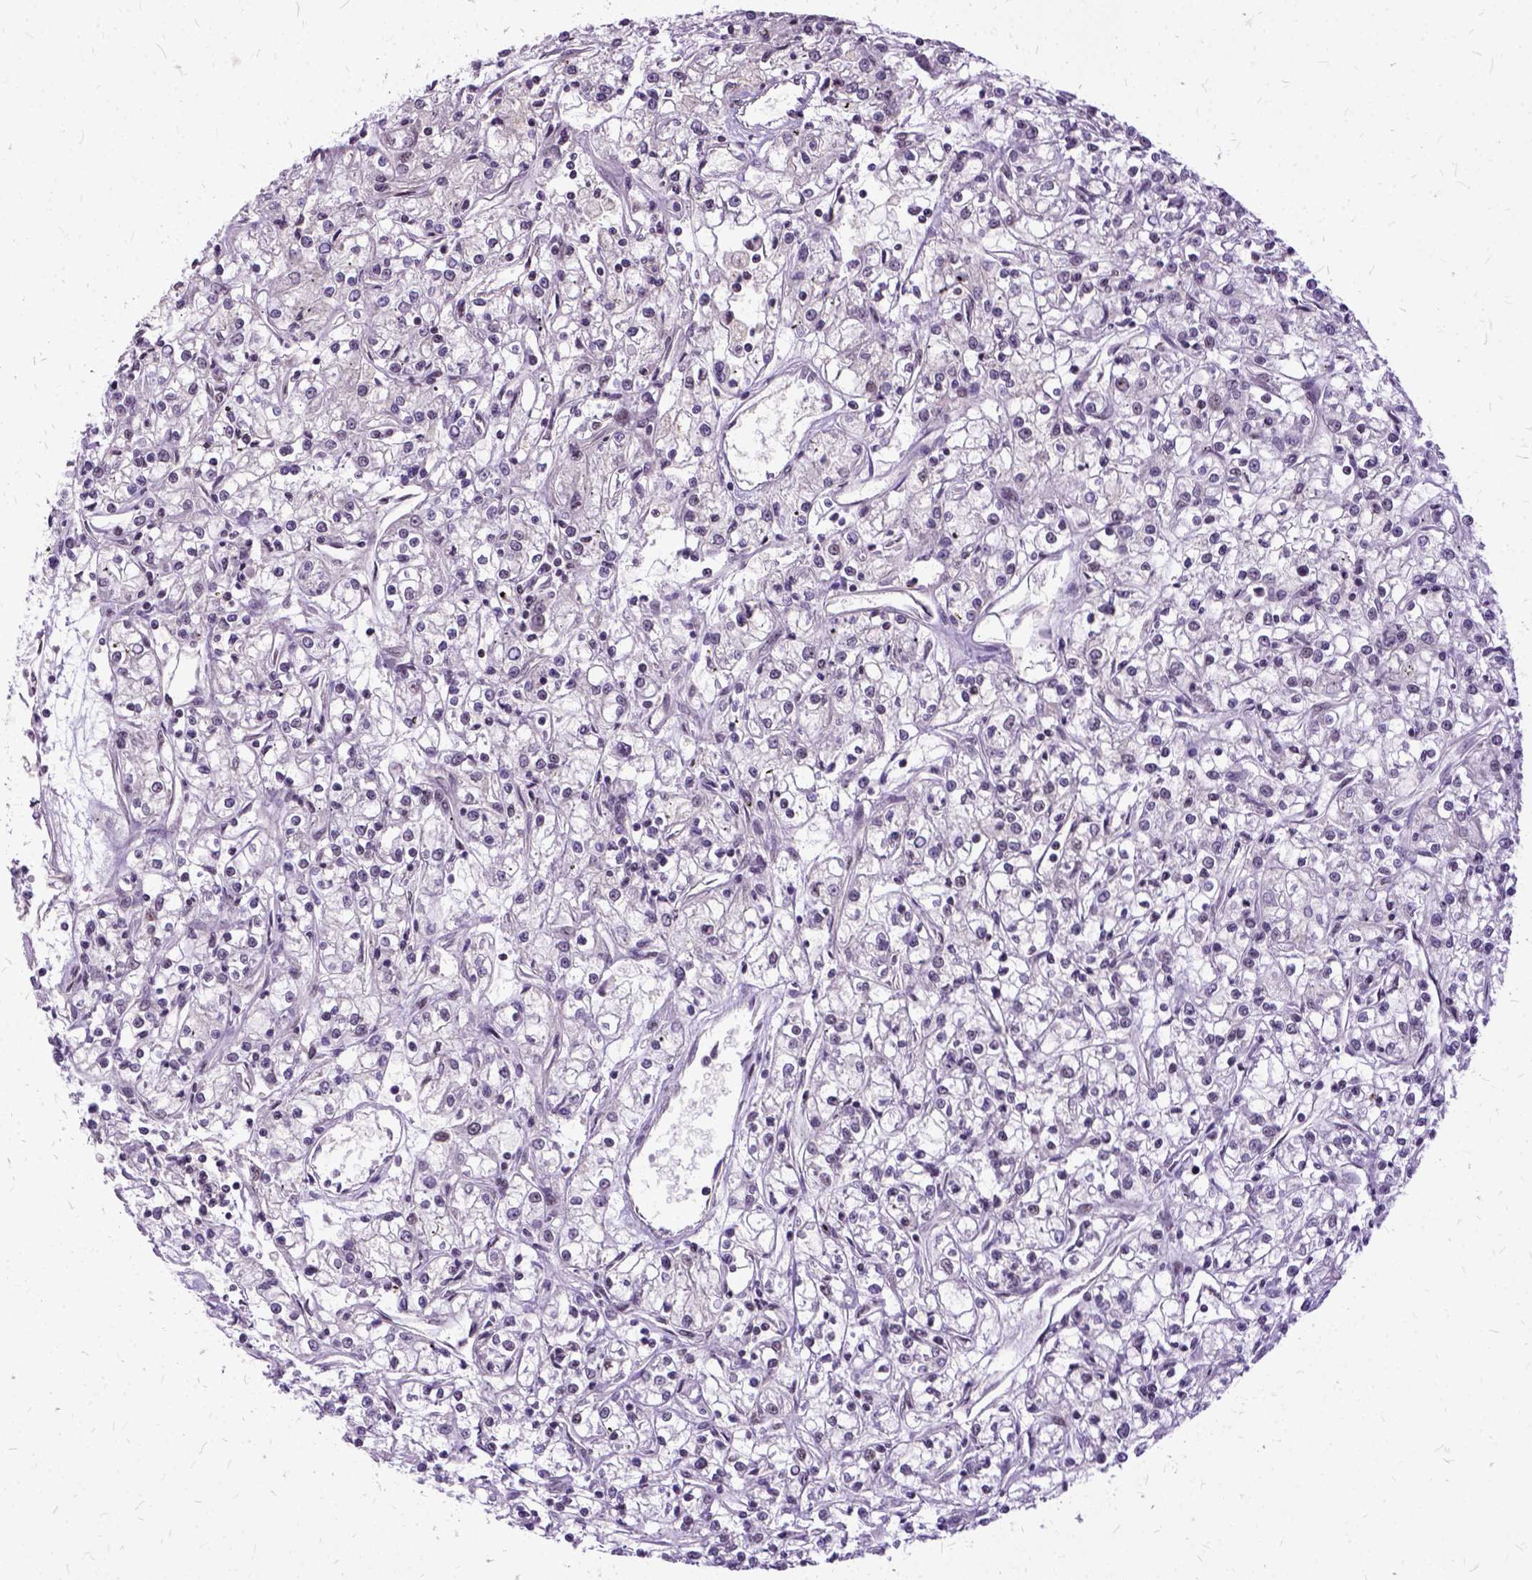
{"staining": {"intensity": "negative", "quantity": "none", "location": "none"}, "tissue": "renal cancer", "cell_type": "Tumor cells", "image_type": "cancer", "snomed": [{"axis": "morphology", "description": "Adenocarcinoma, NOS"}, {"axis": "topography", "description": "Kidney"}], "caption": "This is a image of immunohistochemistry staining of renal adenocarcinoma, which shows no positivity in tumor cells. (DAB IHC, high magnification).", "gene": "SETD1A", "patient": {"sex": "female", "age": 59}}